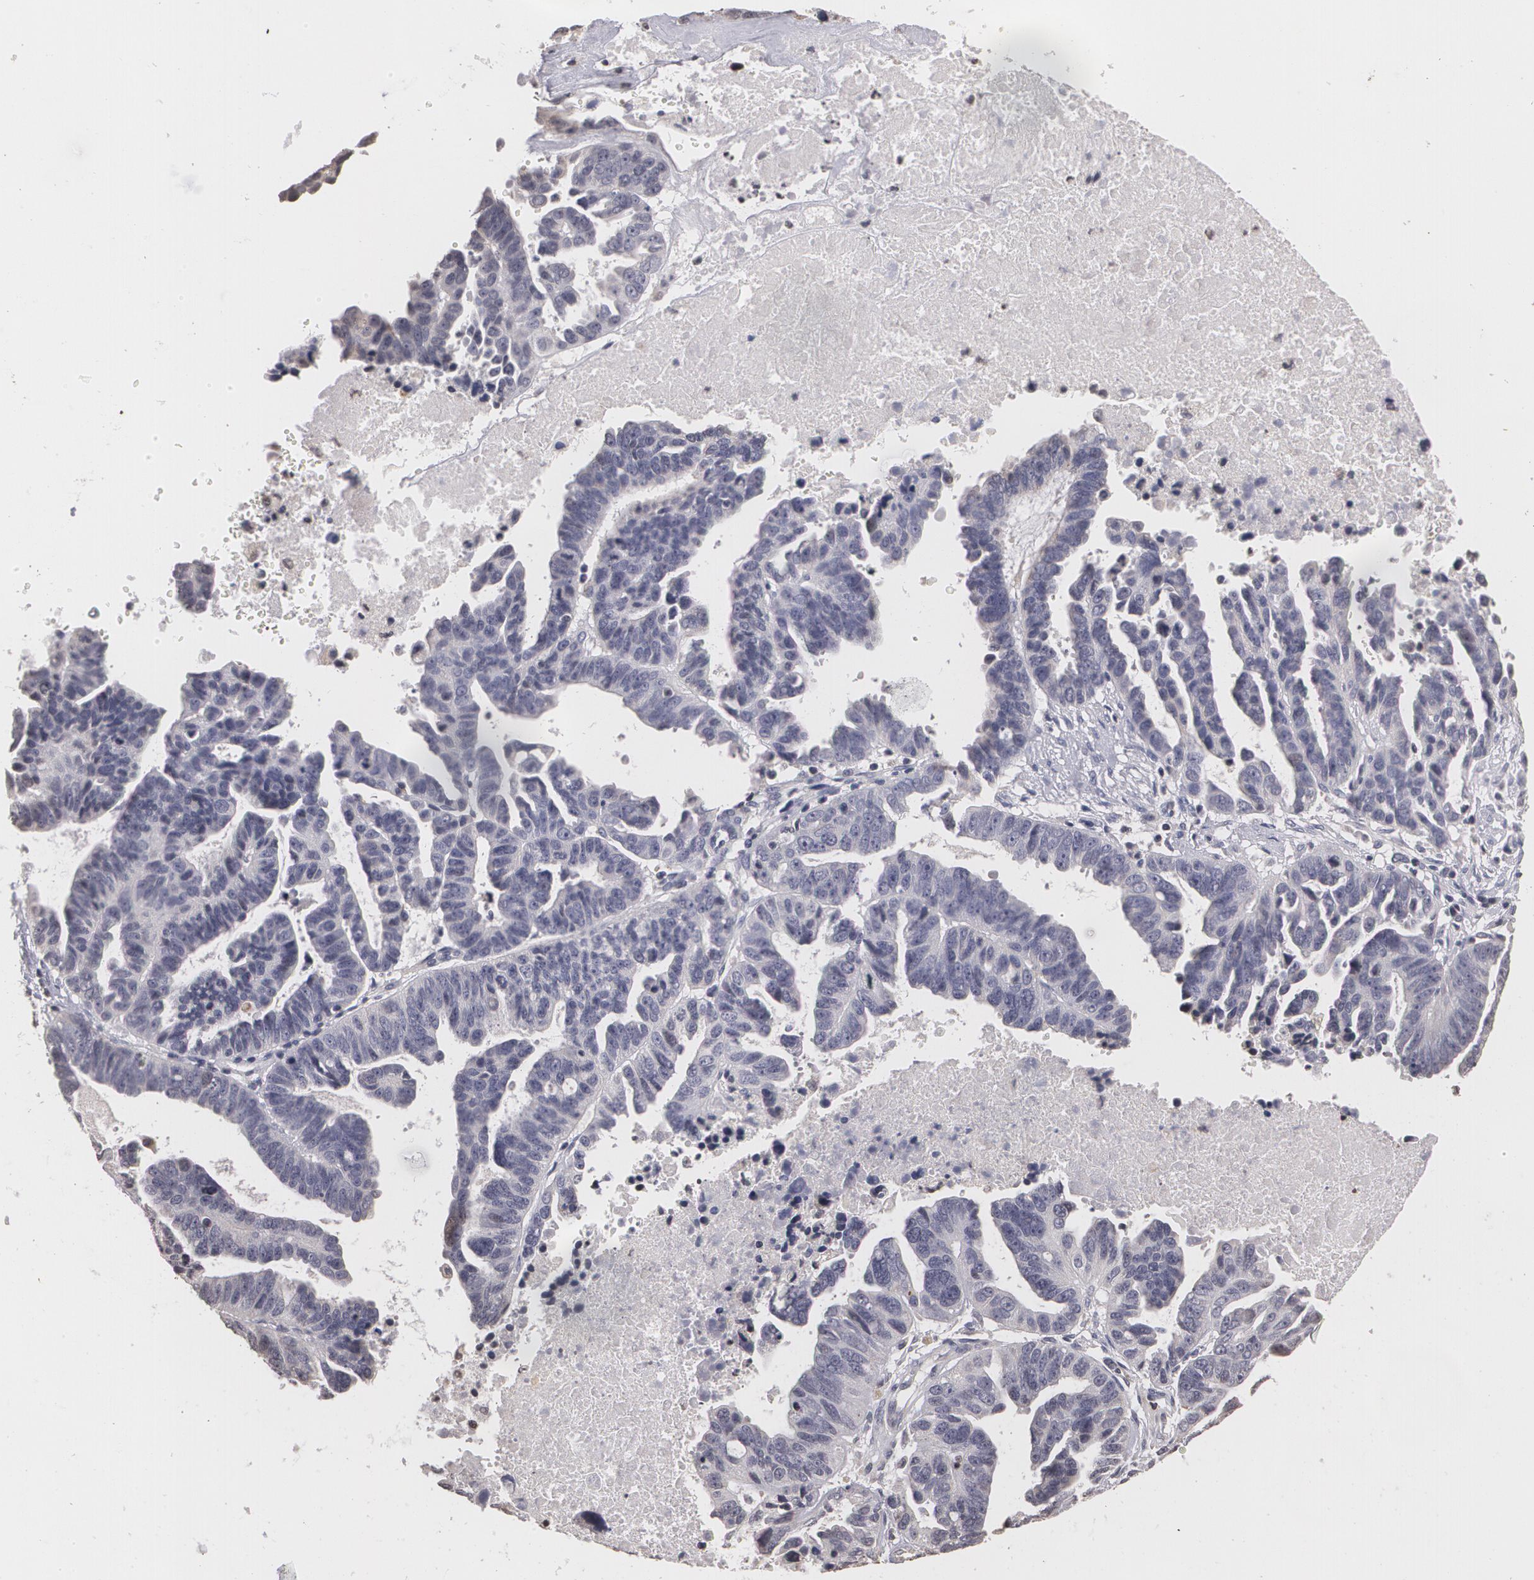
{"staining": {"intensity": "negative", "quantity": "none", "location": "none"}, "tissue": "ovarian cancer", "cell_type": "Tumor cells", "image_type": "cancer", "snomed": [{"axis": "morphology", "description": "Carcinoma, endometroid"}, {"axis": "morphology", "description": "Cystadenocarcinoma, serous, NOS"}, {"axis": "topography", "description": "Ovary"}], "caption": "Tumor cells show no significant protein staining in ovarian cancer.", "gene": "THRB", "patient": {"sex": "female", "age": 45}}